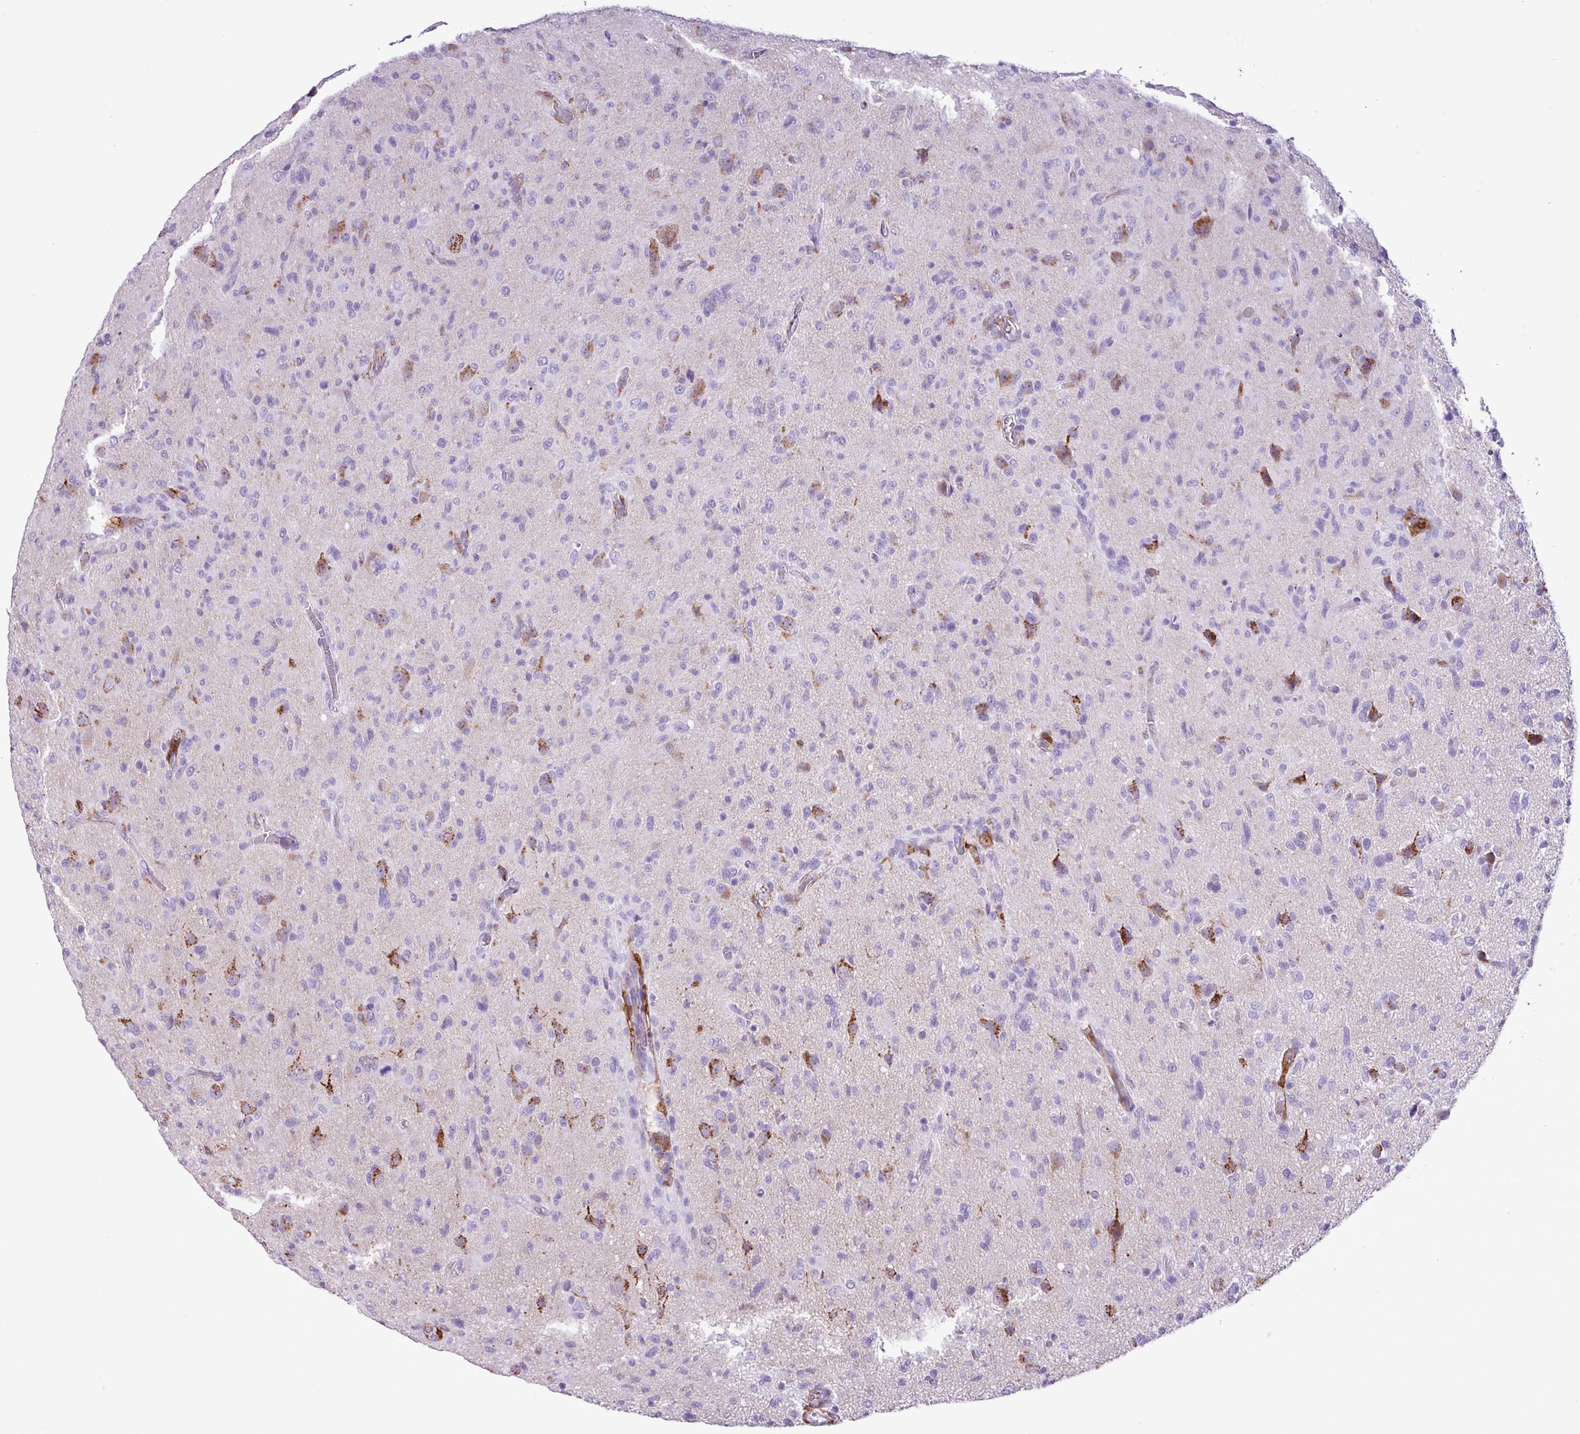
{"staining": {"intensity": "negative", "quantity": "none", "location": "none"}, "tissue": "glioma", "cell_type": "Tumor cells", "image_type": "cancer", "snomed": [{"axis": "morphology", "description": "Glioma, malignant, High grade"}, {"axis": "topography", "description": "Brain"}], "caption": "High power microscopy photomicrograph of an immunohistochemistry (IHC) histopathology image of glioma, revealing no significant staining in tumor cells.", "gene": "TMEM200C", "patient": {"sex": "female", "age": 57}}